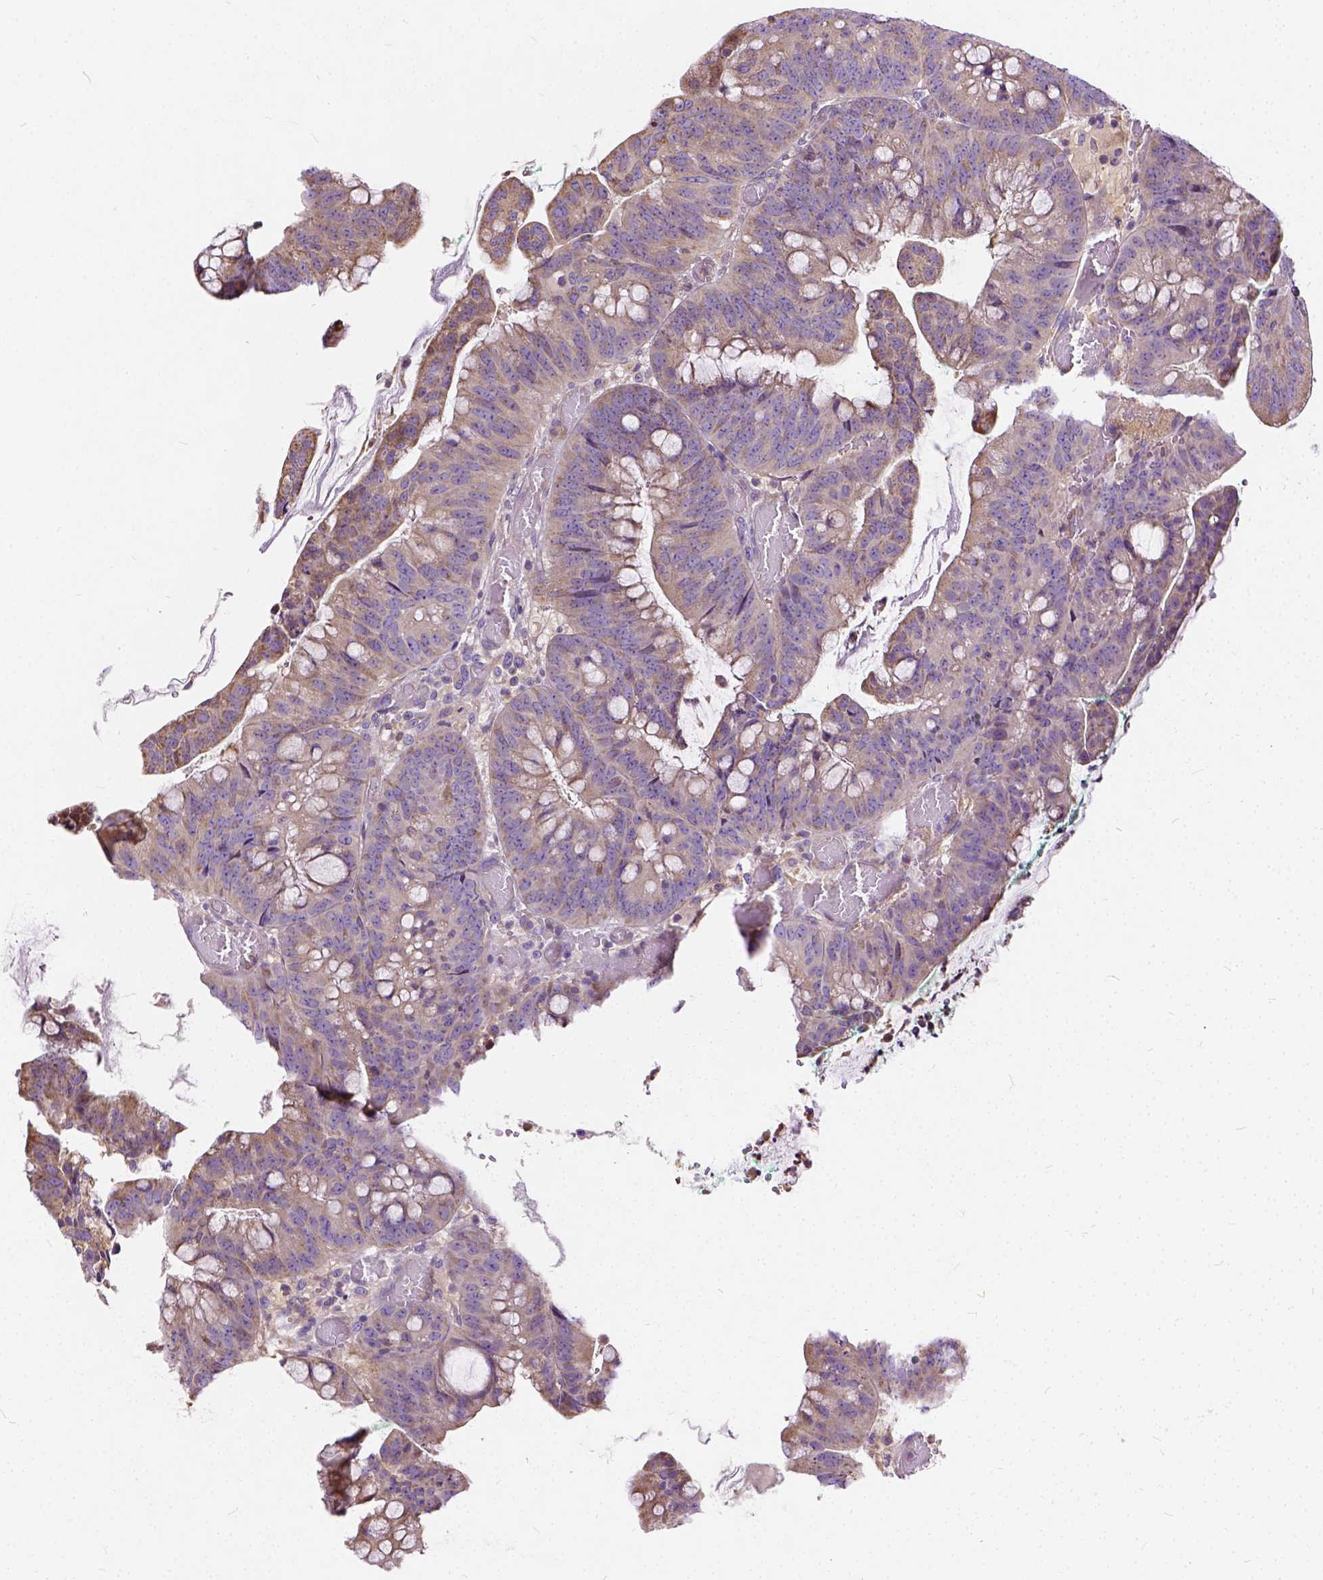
{"staining": {"intensity": "weak", "quantity": "25%-75%", "location": "cytoplasmic/membranous"}, "tissue": "colorectal cancer", "cell_type": "Tumor cells", "image_type": "cancer", "snomed": [{"axis": "morphology", "description": "Adenocarcinoma, NOS"}, {"axis": "topography", "description": "Colon"}], "caption": "Tumor cells display low levels of weak cytoplasmic/membranous expression in approximately 25%-75% of cells in colorectal adenocarcinoma.", "gene": "CADM4", "patient": {"sex": "male", "age": 62}}